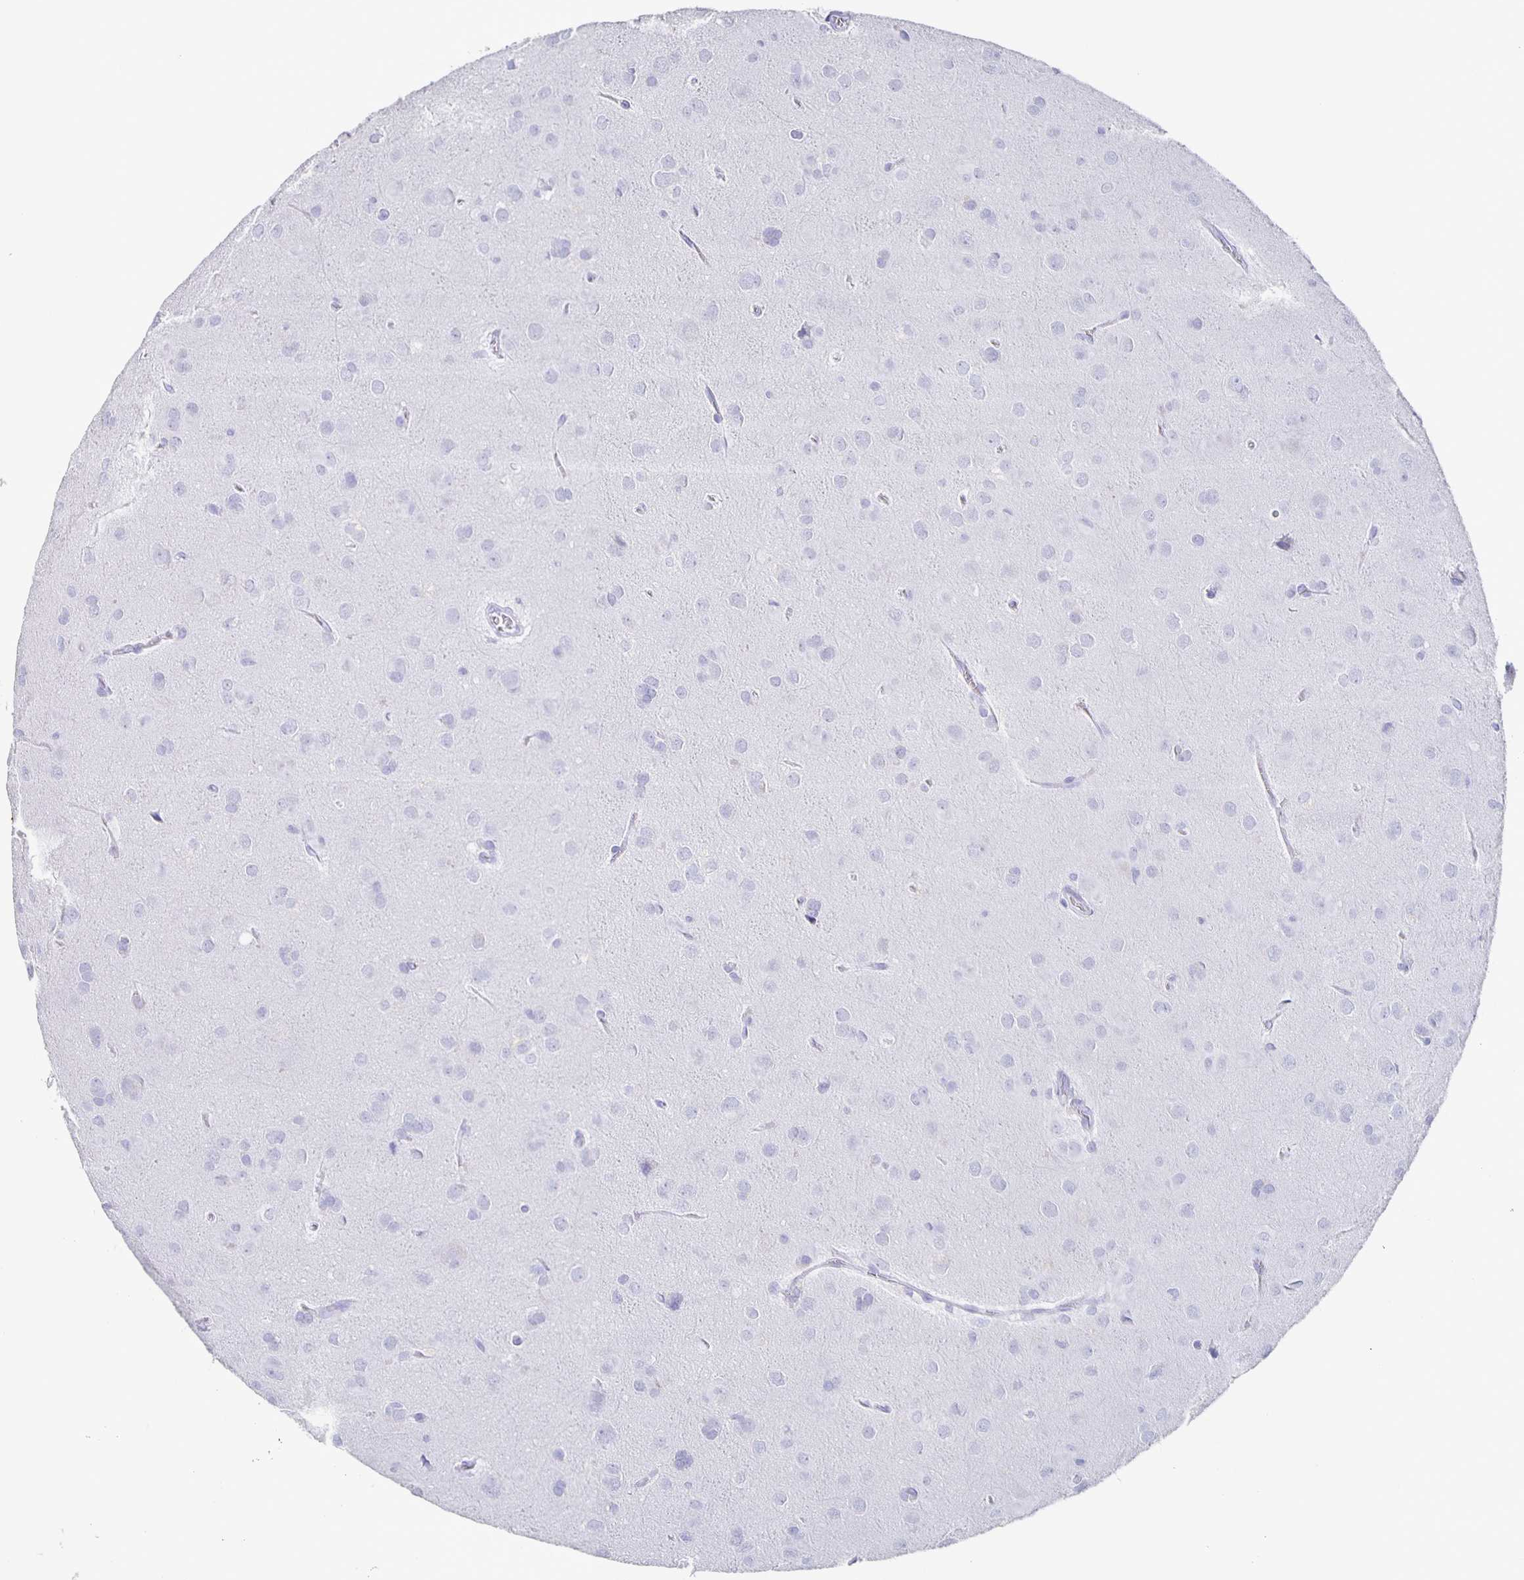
{"staining": {"intensity": "negative", "quantity": "none", "location": "none"}, "tissue": "glioma", "cell_type": "Tumor cells", "image_type": "cancer", "snomed": [{"axis": "morphology", "description": "Glioma, malignant, Low grade"}, {"axis": "topography", "description": "Brain"}], "caption": "Immunohistochemistry (IHC) image of glioma stained for a protein (brown), which reveals no staining in tumor cells.", "gene": "FGA", "patient": {"sex": "male", "age": 58}}